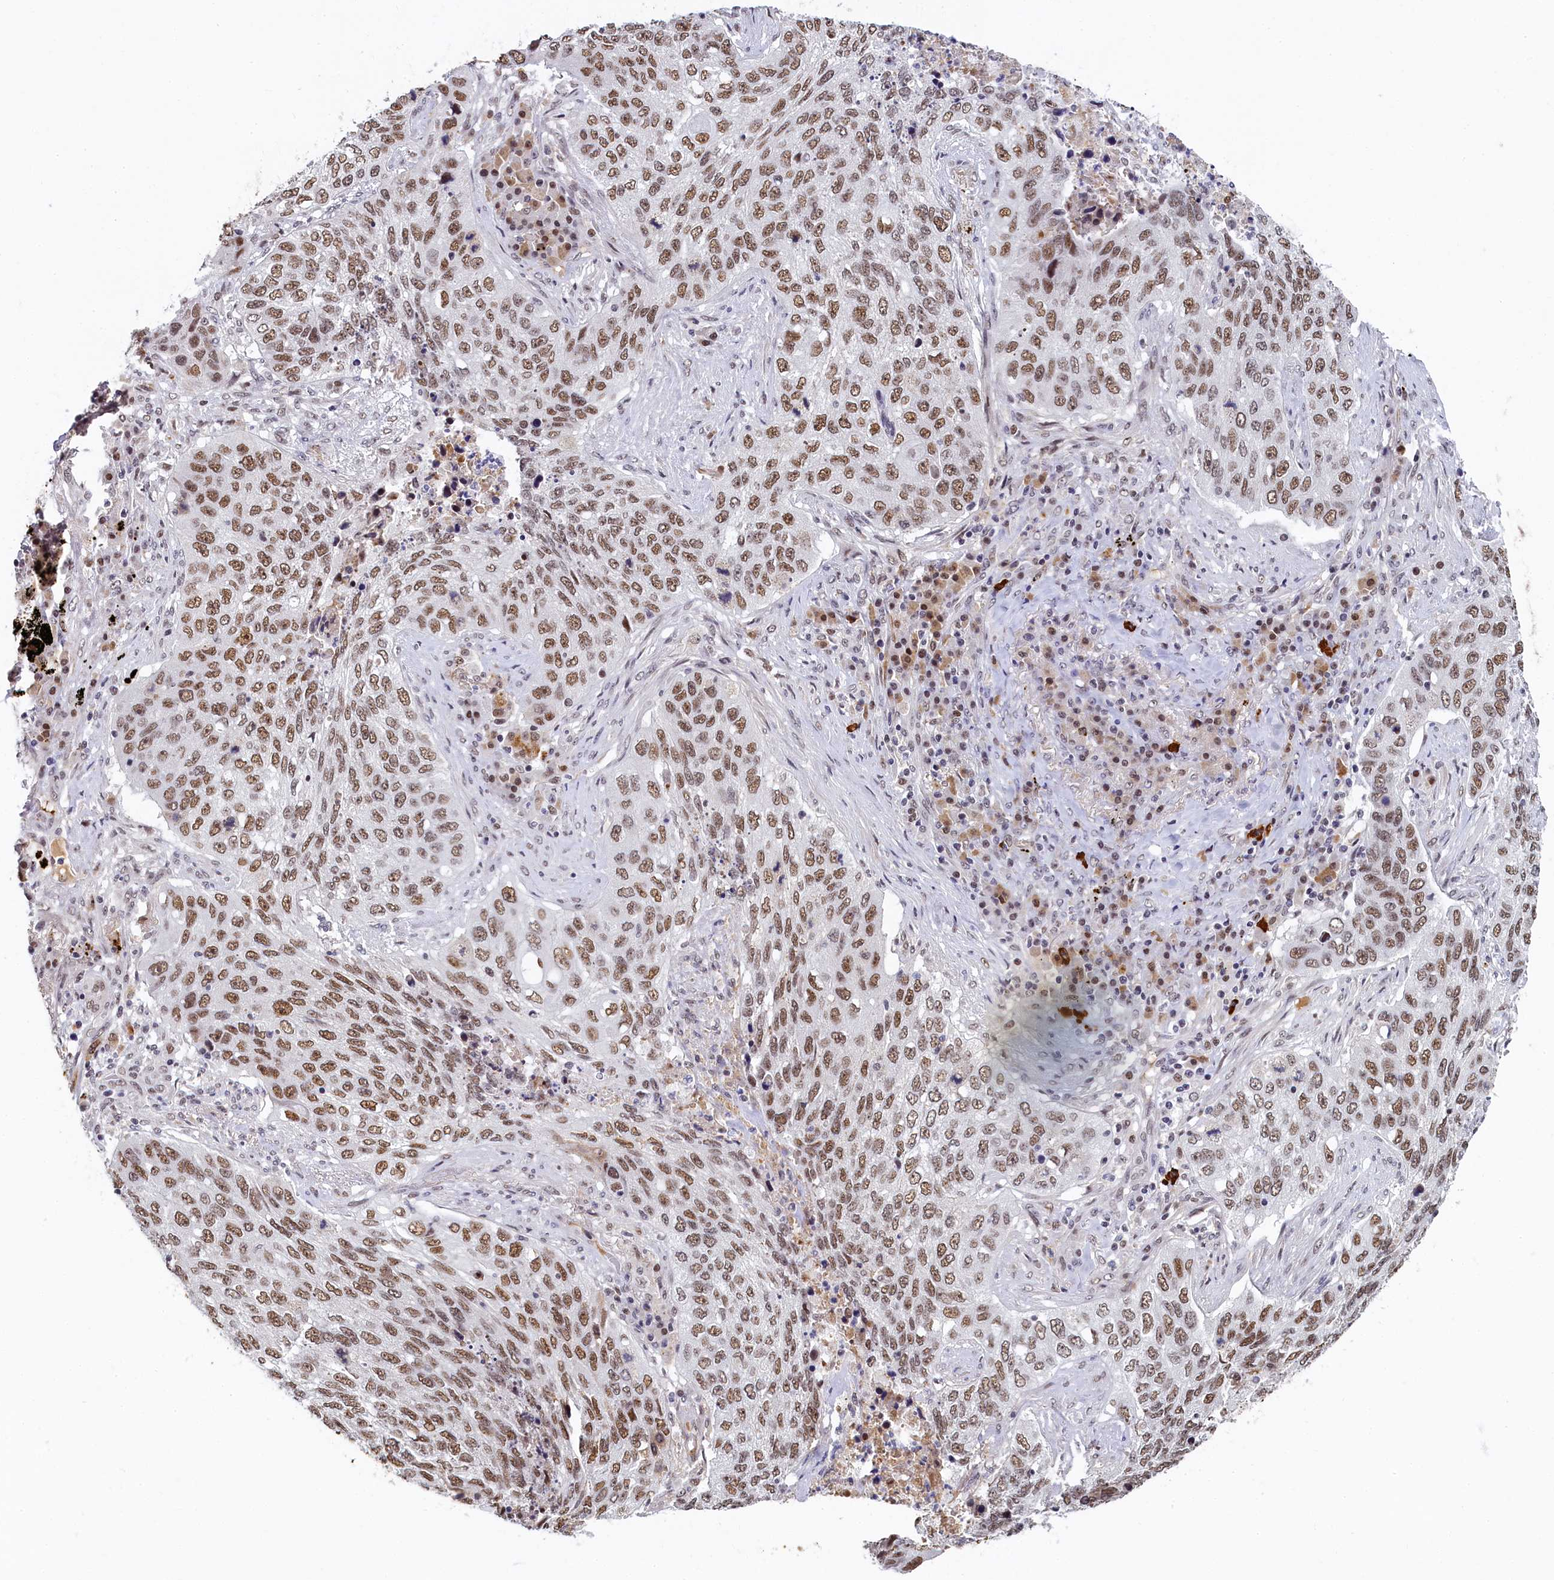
{"staining": {"intensity": "moderate", "quantity": ">75%", "location": "nuclear"}, "tissue": "lung cancer", "cell_type": "Tumor cells", "image_type": "cancer", "snomed": [{"axis": "morphology", "description": "Squamous cell carcinoma, NOS"}, {"axis": "topography", "description": "Lung"}], "caption": "A micrograph of human lung cancer stained for a protein exhibits moderate nuclear brown staining in tumor cells. Using DAB (3,3'-diaminobenzidine) (brown) and hematoxylin (blue) stains, captured at high magnification using brightfield microscopy.", "gene": "INTS14", "patient": {"sex": "female", "age": 63}}